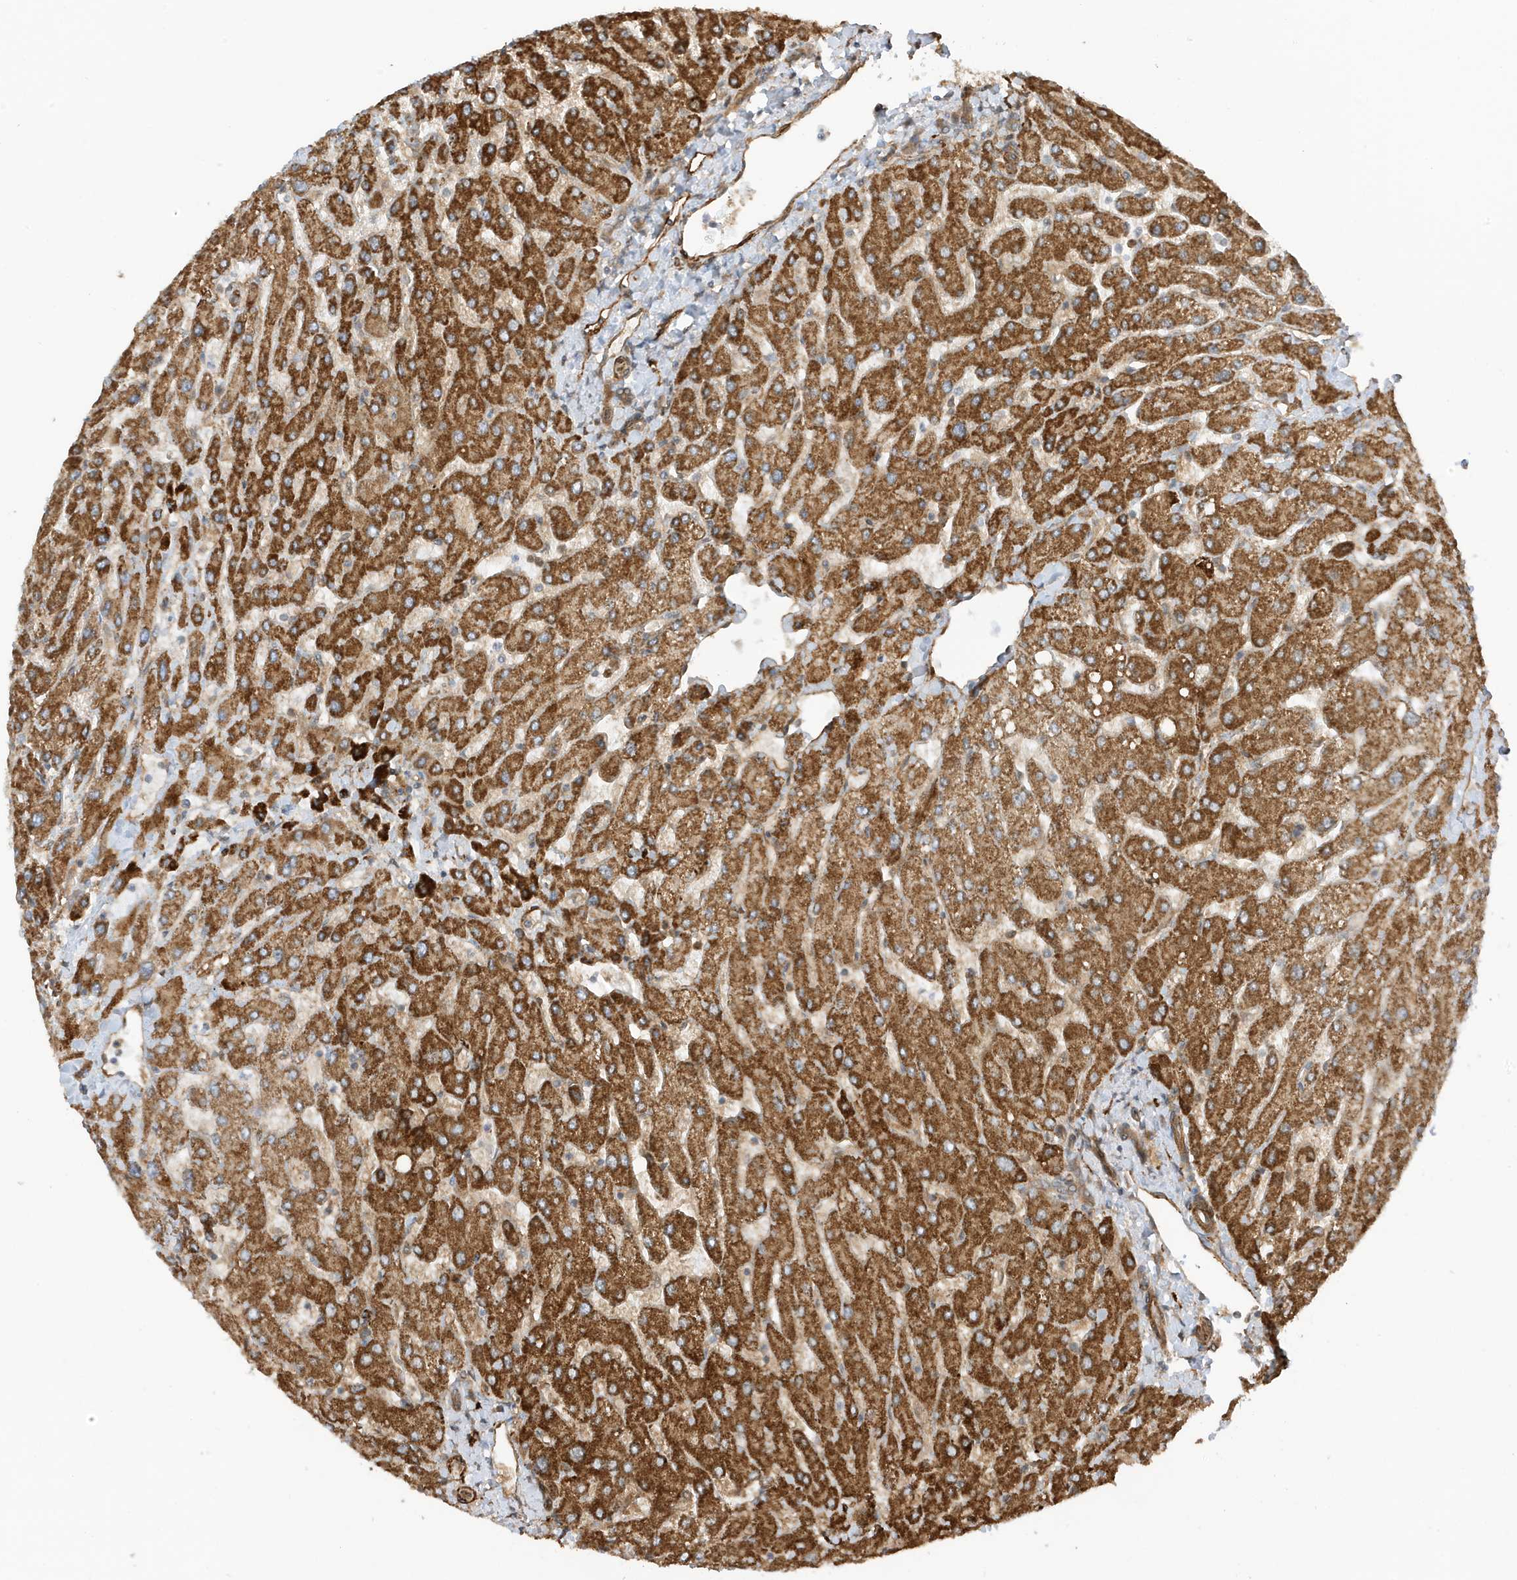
{"staining": {"intensity": "moderate", "quantity": ">75%", "location": "cytoplasmic/membranous"}, "tissue": "liver", "cell_type": "Cholangiocytes", "image_type": "normal", "snomed": [{"axis": "morphology", "description": "Normal tissue, NOS"}, {"axis": "topography", "description": "Liver"}], "caption": "IHC of unremarkable human liver reveals medium levels of moderate cytoplasmic/membranous staining in approximately >75% of cholangiocytes.", "gene": "CDC42EP3", "patient": {"sex": "male", "age": 55}}